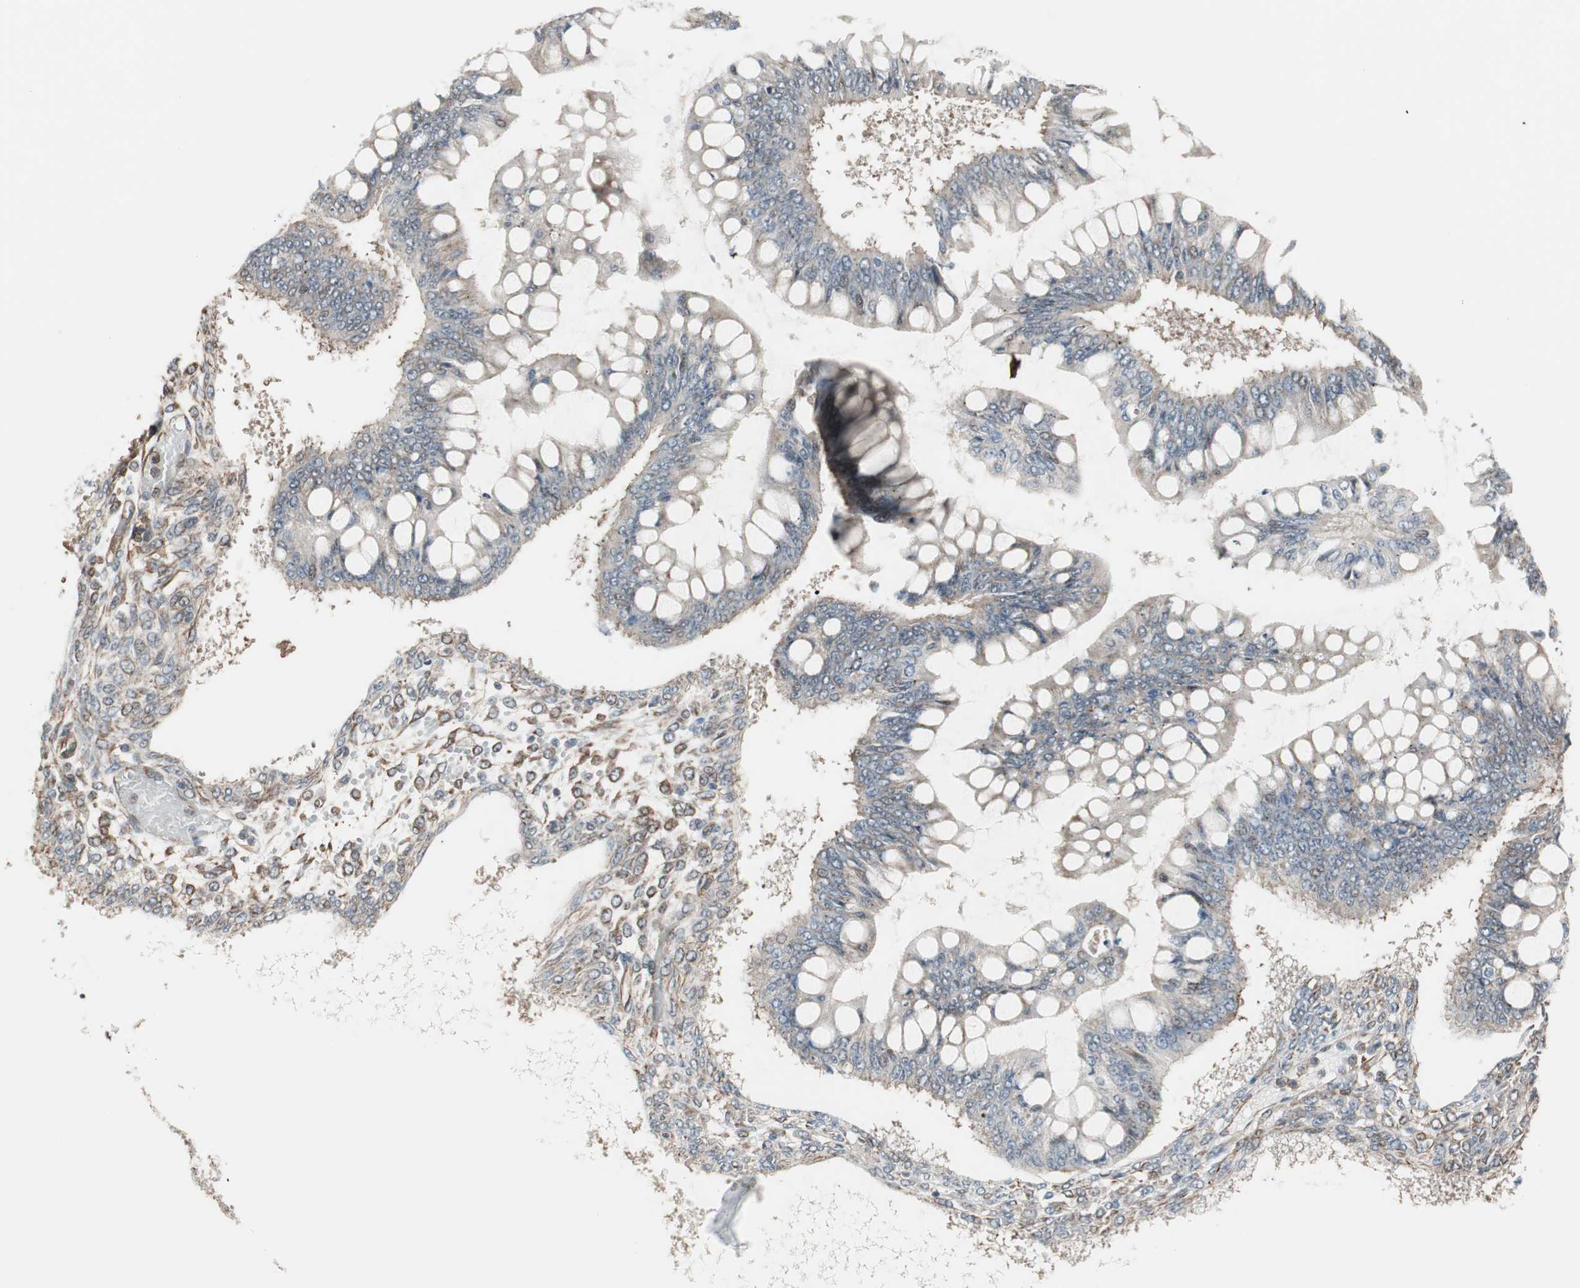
{"staining": {"intensity": "weak", "quantity": ">75%", "location": "cytoplasmic/membranous"}, "tissue": "ovarian cancer", "cell_type": "Tumor cells", "image_type": "cancer", "snomed": [{"axis": "morphology", "description": "Cystadenocarcinoma, mucinous, NOS"}, {"axis": "topography", "description": "Ovary"}], "caption": "Ovarian cancer tissue reveals weak cytoplasmic/membranous expression in approximately >75% of tumor cells, visualized by immunohistochemistry.", "gene": "MAD2L2", "patient": {"sex": "female", "age": 73}}